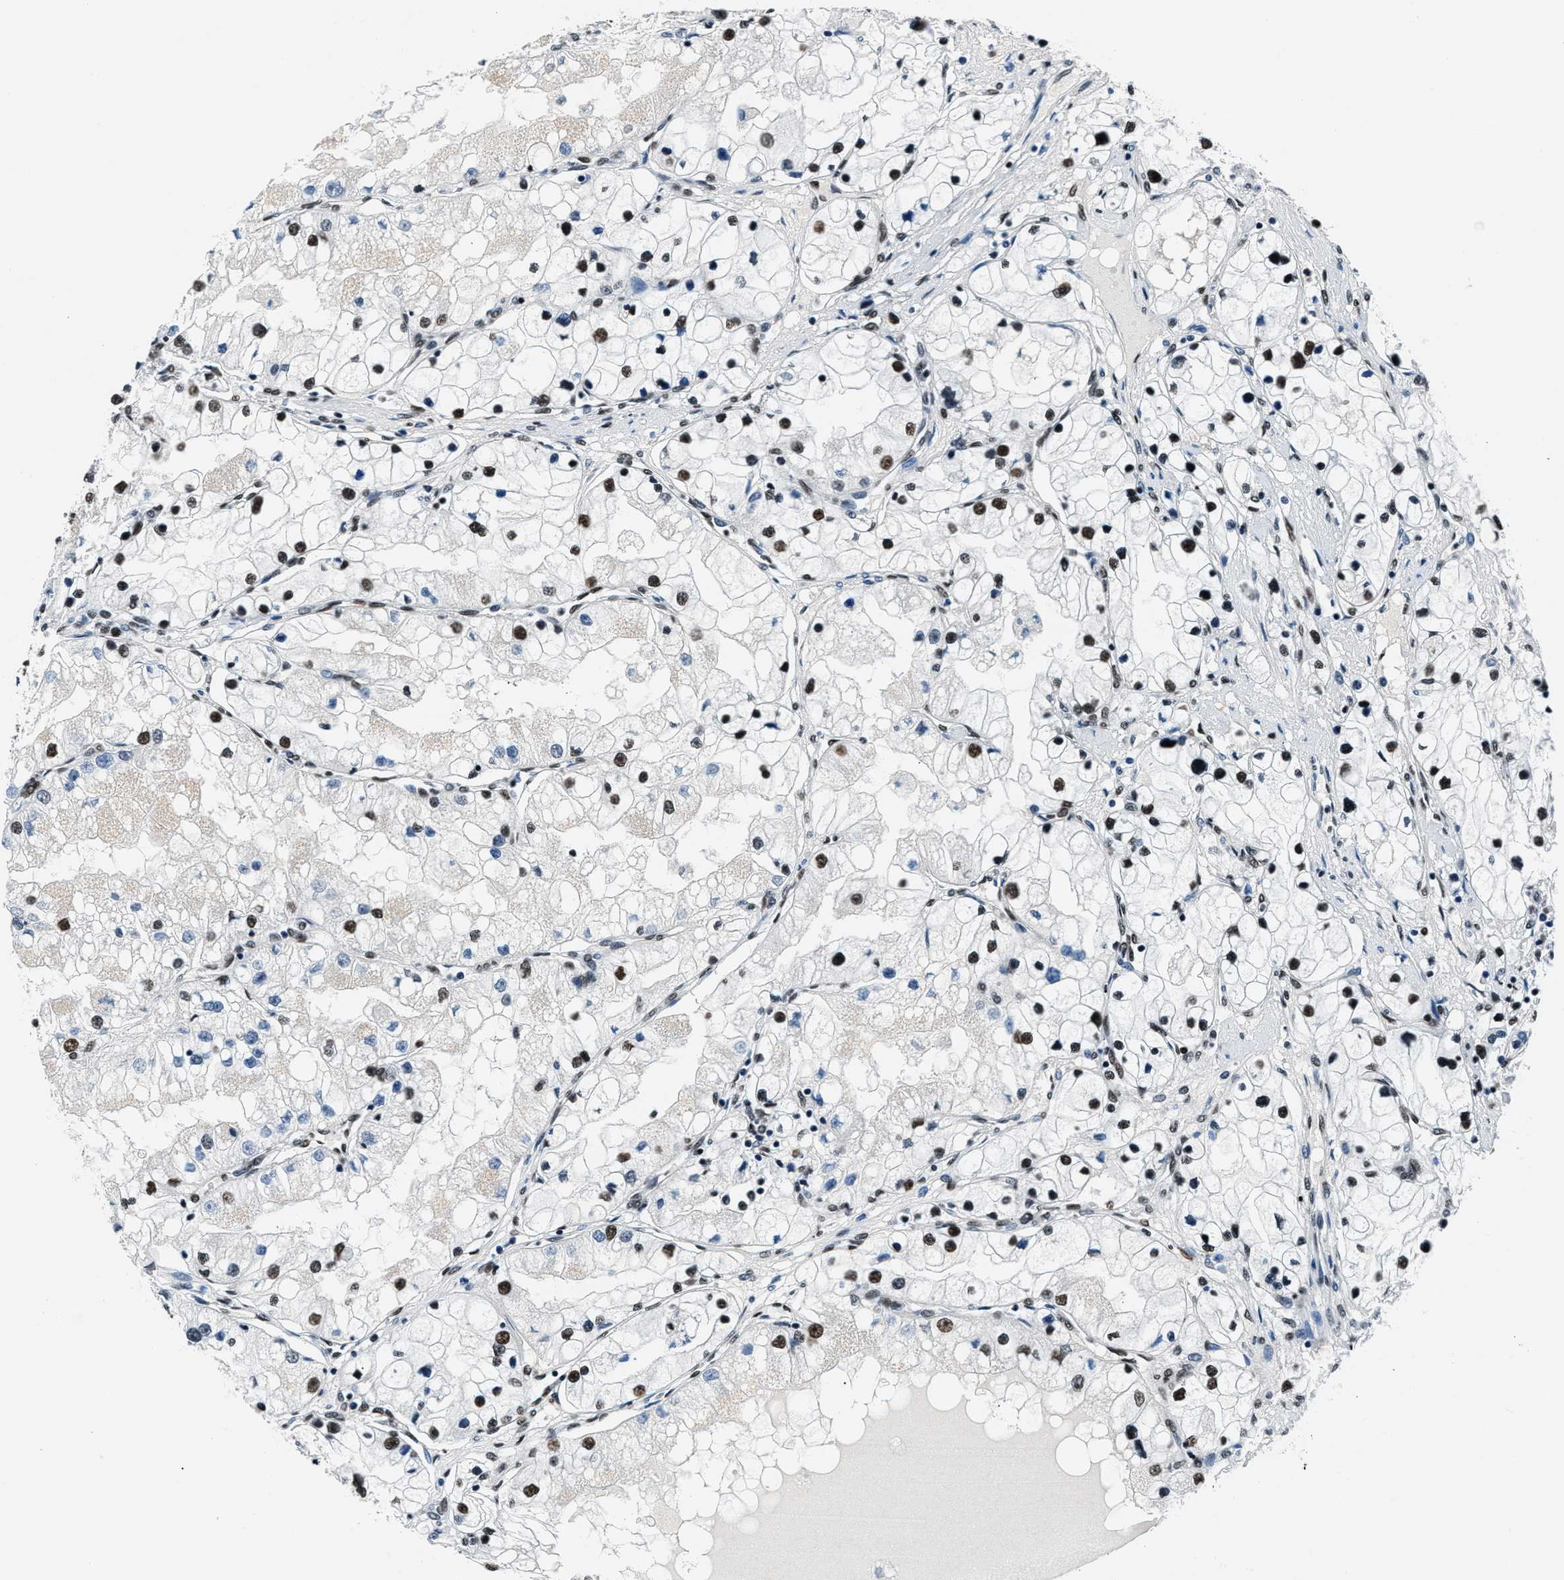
{"staining": {"intensity": "strong", "quantity": "25%-75%", "location": "nuclear"}, "tissue": "renal cancer", "cell_type": "Tumor cells", "image_type": "cancer", "snomed": [{"axis": "morphology", "description": "Adenocarcinoma, NOS"}, {"axis": "topography", "description": "Kidney"}], "caption": "Renal cancer stained with a protein marker displays strong staining in tumor cells.", "gene": "PRRC2B", "patient": {"sex": "male", "age": 68}}